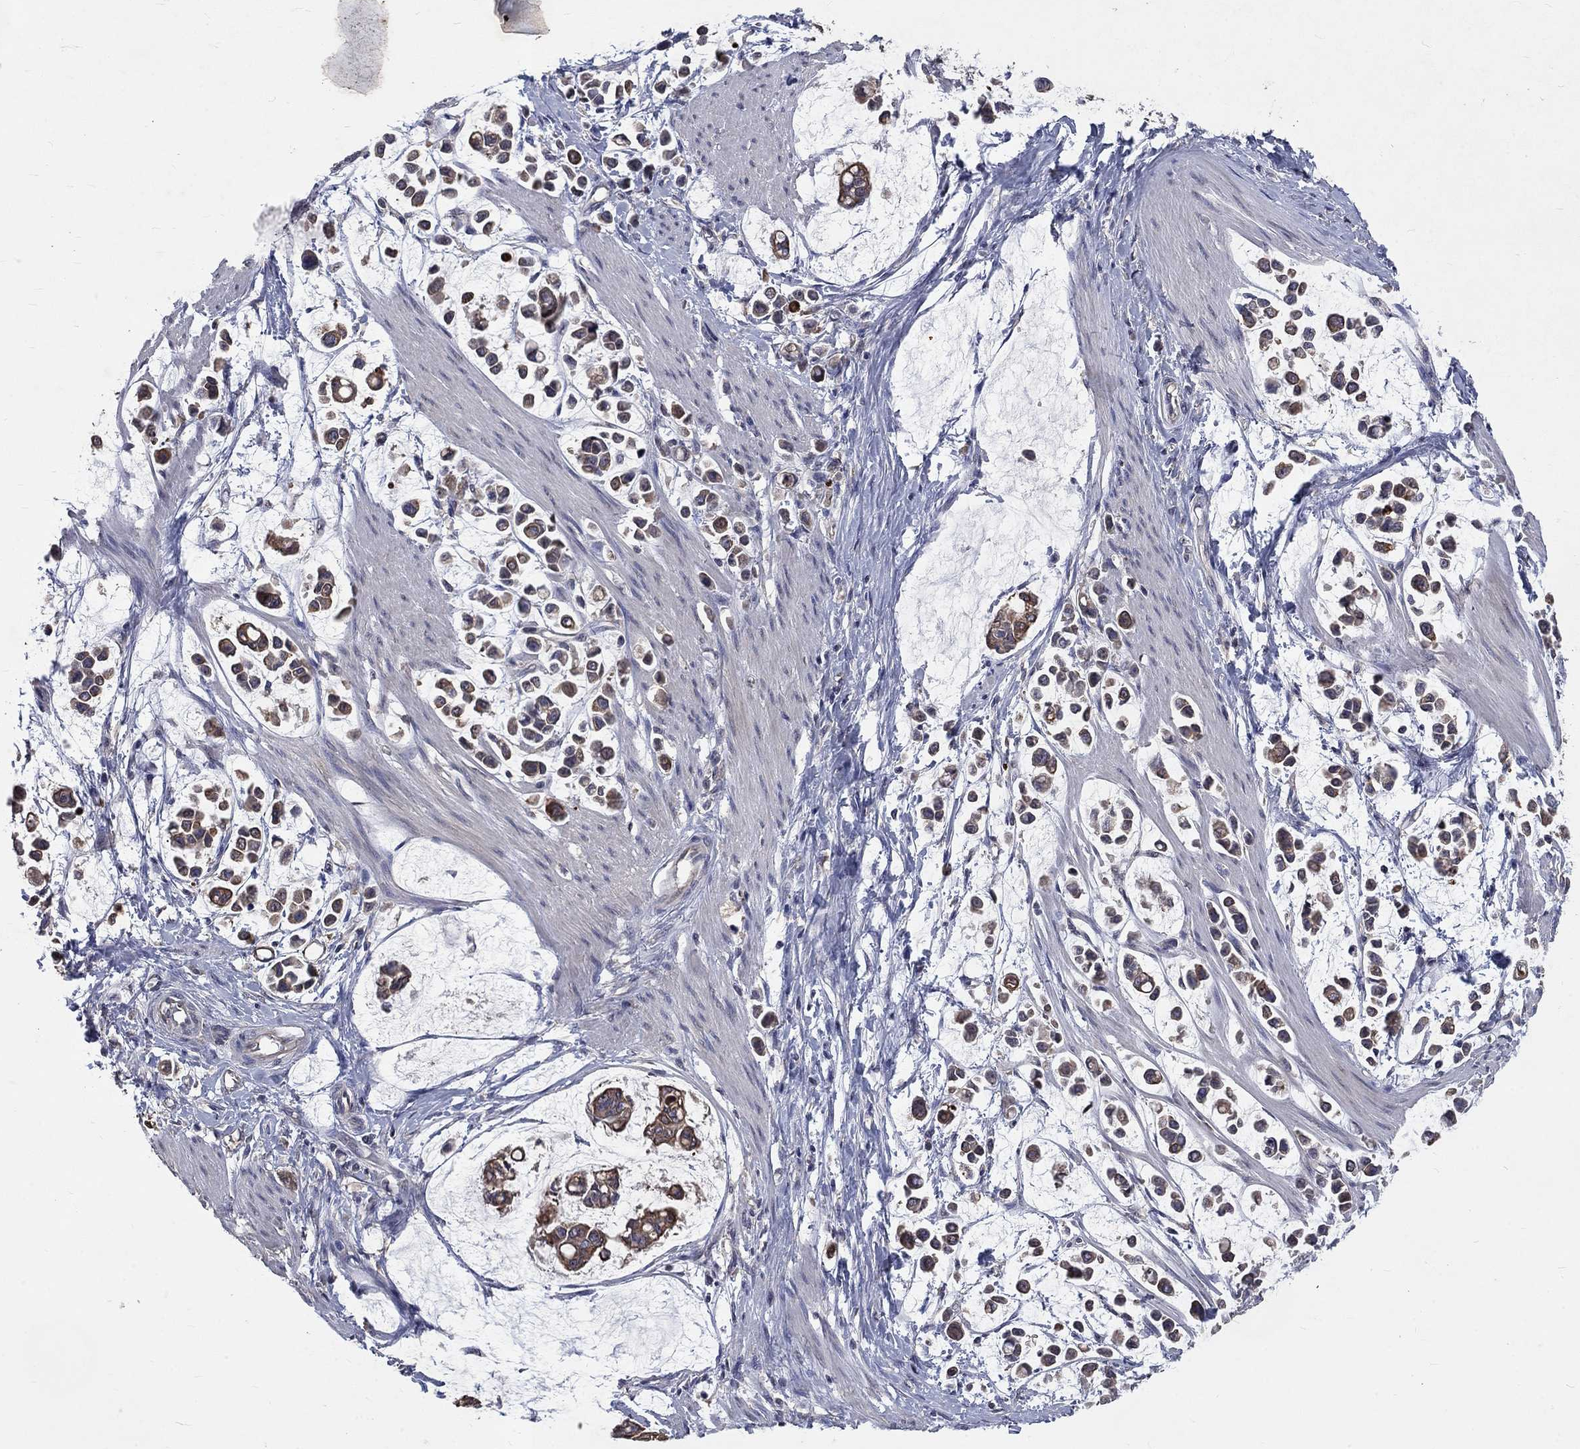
{"staining": {"intensity": "moderate", "quantity": "25%-75%", "location": "cytoplasmic/membranous"}, "tissue": "stomach cancer", "cell_type": "Tumor cells", "image_type": "cancer", "snomed": [{"axis": "morphology", "description": "Adenocarcinoma, NOS"}, {"axis": "topography", "description": "Stomach"}], "caption": "Tumor cells exhibit medium levels of moderate cytoplasmic/membranous staining in about 25%-75% of cells in stomach cancer (adenocarcinoma). The staining was performed using DAB (3,3'-diaminobenzidine) to visualize the protein expression in brown, while the nuclei were stained in blue with hematoxylin (Magnification: 20x).", "gene": "CHST5", "patient": {"sex": "male", "age": 82}}